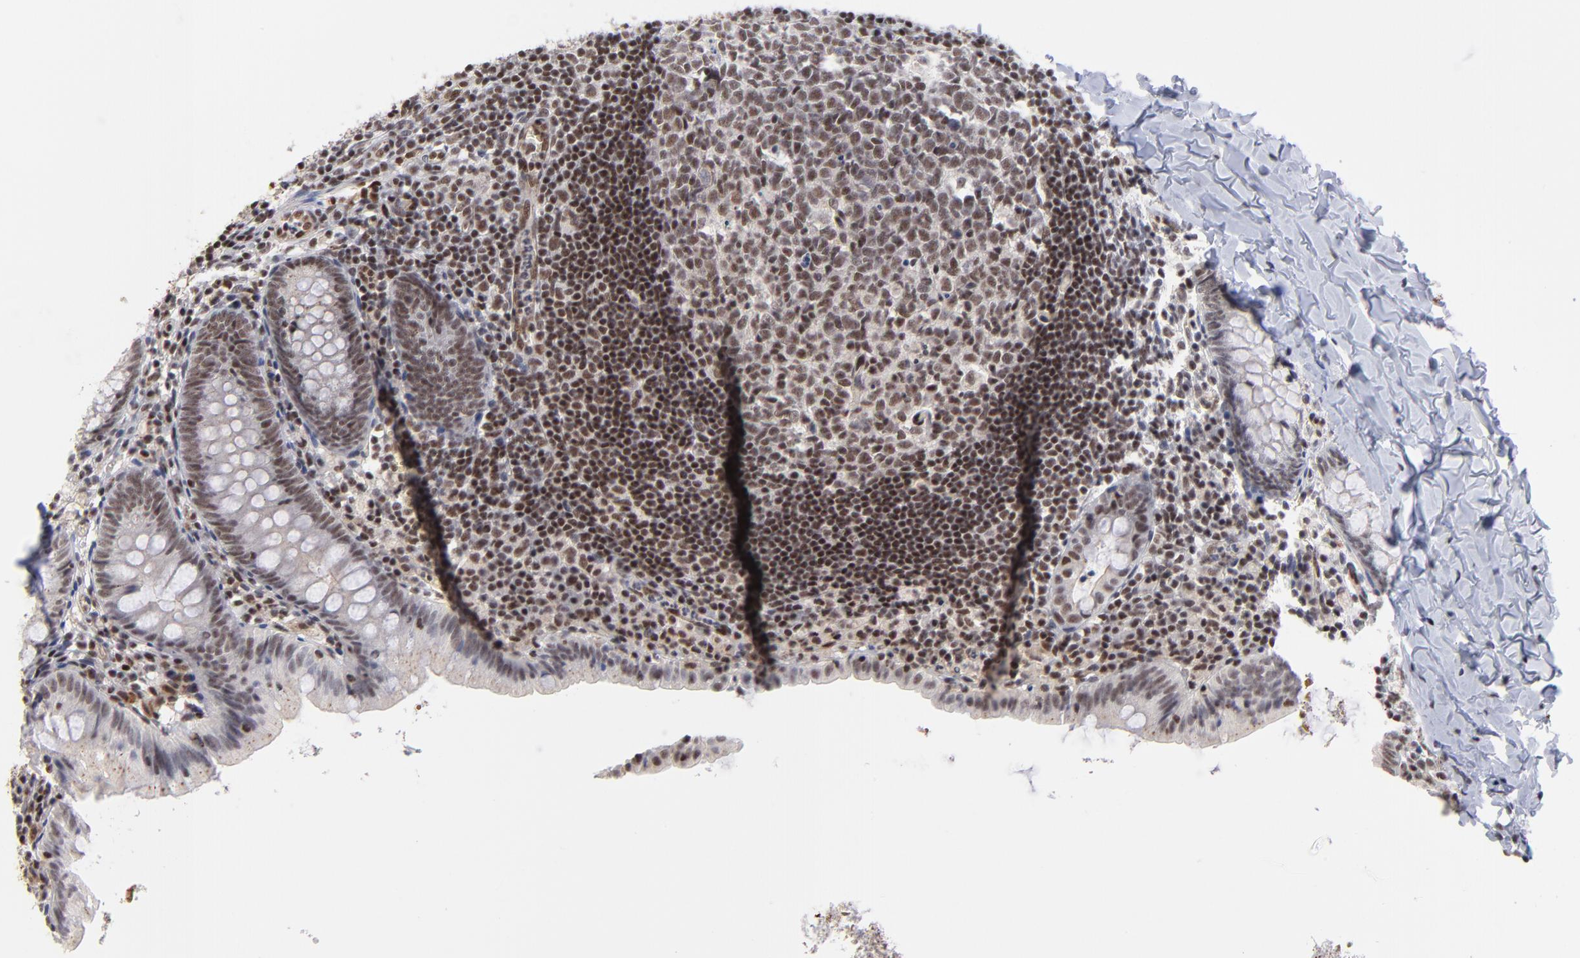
{"staining": {"intensity": "weak", "quantity": ">75%", "location": "nuclear"}, "tissue": "appendix", "cell_type": "Glandular cells", "image_type": "normal", "snomed": [{"axis": "morphology", "description": "Normal tissue, NOS"}, {"axis": "topography", "description": "Appendix"}], "caption": "A high-resolution micrograph shows immunohistochemistry staining of normal appendix, which reveals weak nuclear positivity in approximately >75% of glandular cells. (DAB (3,3'-diaminobenzidine) IHC with brightfield microscopy, high magnification).", "gene": "GABPA", "patient": {"sex": "female", "age": 9}}